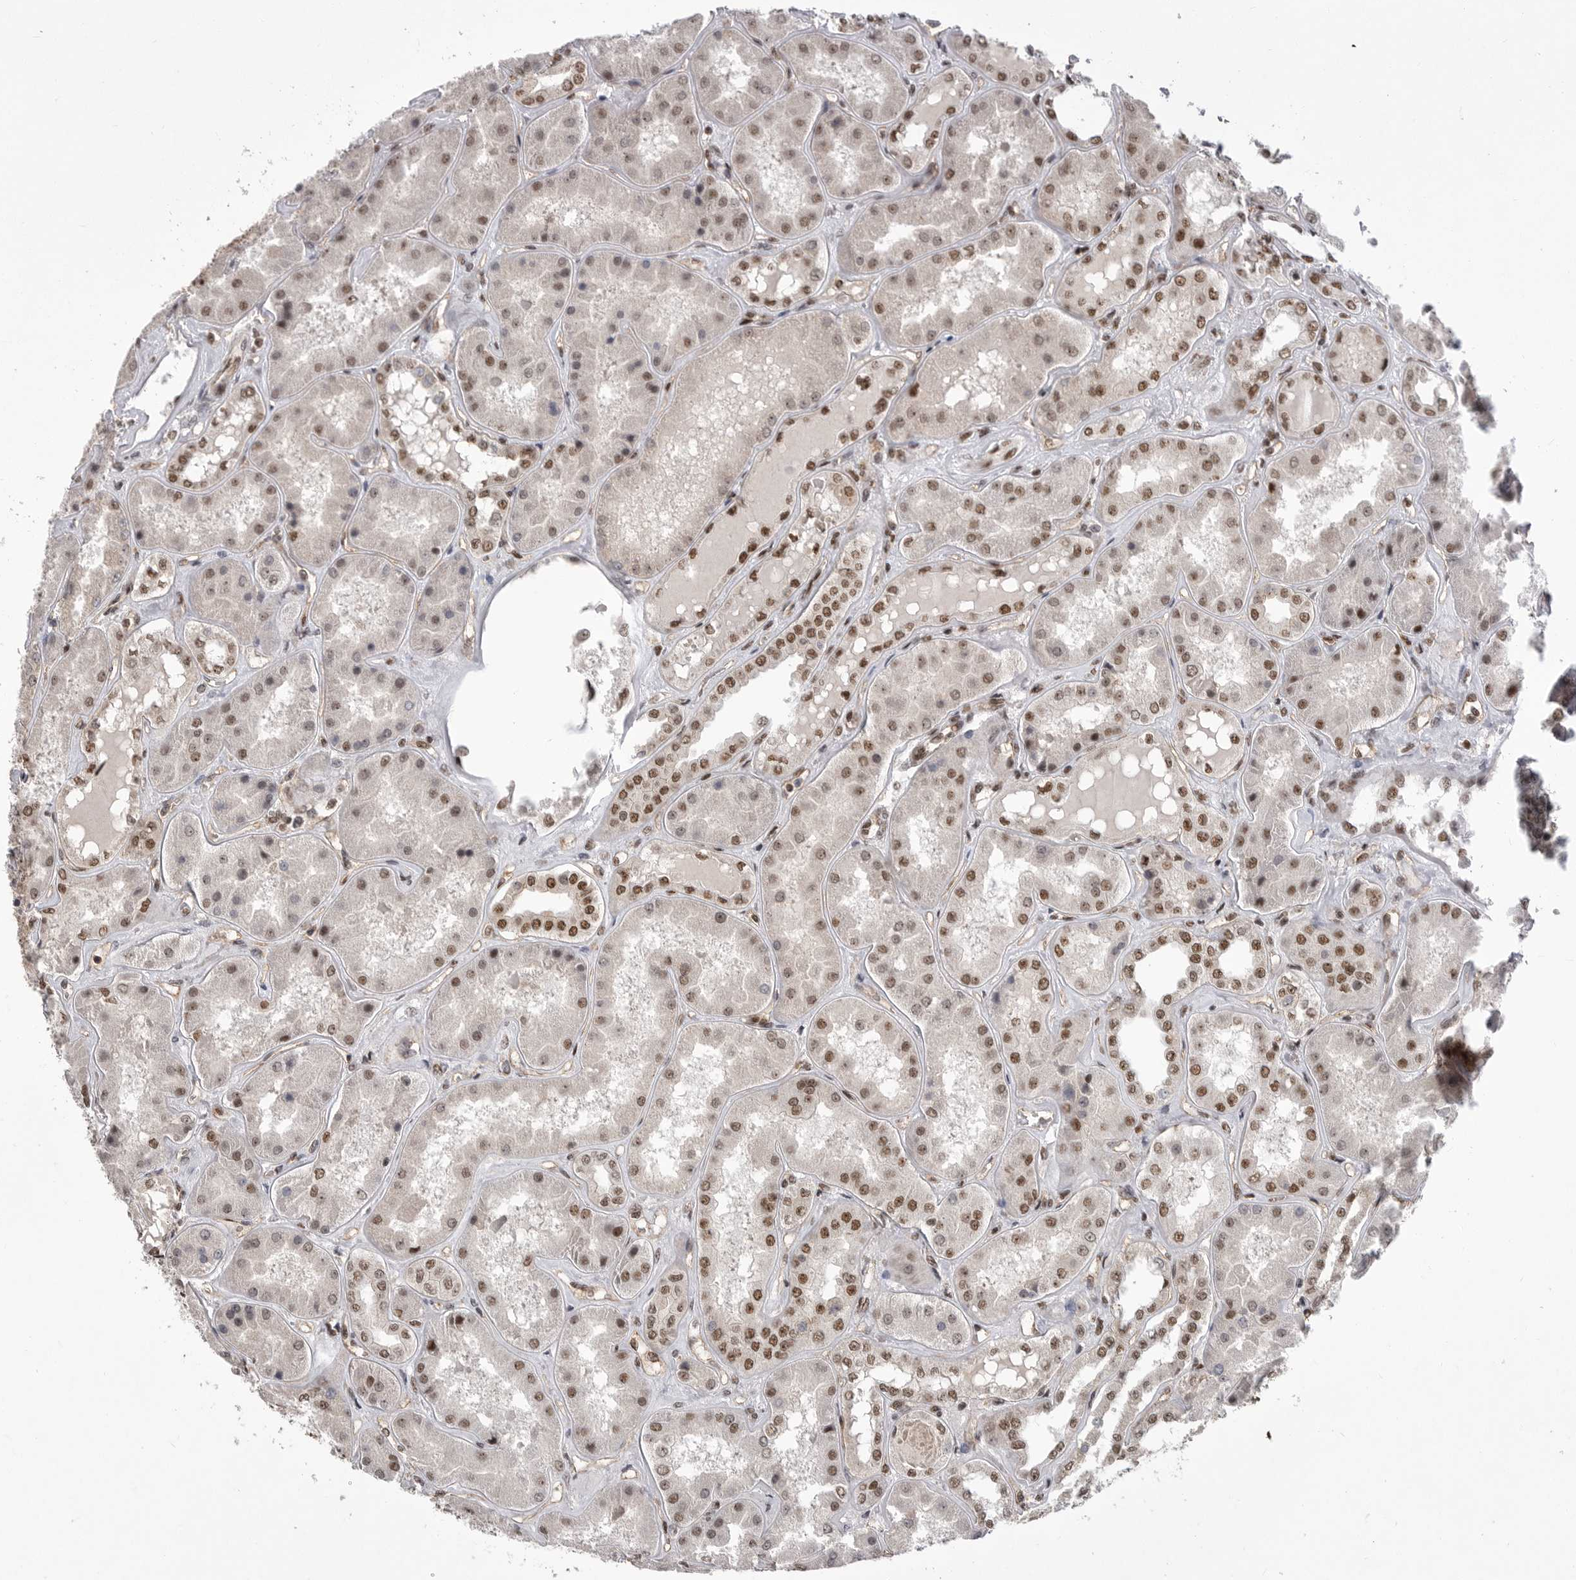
{"staining": {"intensity": "strong", "quantity": ">75%", "location": "nuclear"}, "tissue": "kidney", "cell_type": "Cells in glomeruli", "image_type": "normal", "snomed": [{"axis": "morphology", "description": "Normal tissue, NOS"}, {"axis": "topography", "description": "Kidney"}], "caption": "Immunohistochemistry of benign human kidney reveals high levels of strong nuclear staining in approximately >75% of cells in glomeruli. (DAB = brown stain, brightfield microscopy at high magnification).", "gene": "PPP1R8", "patient": {"sex": "female", "age": 56}}